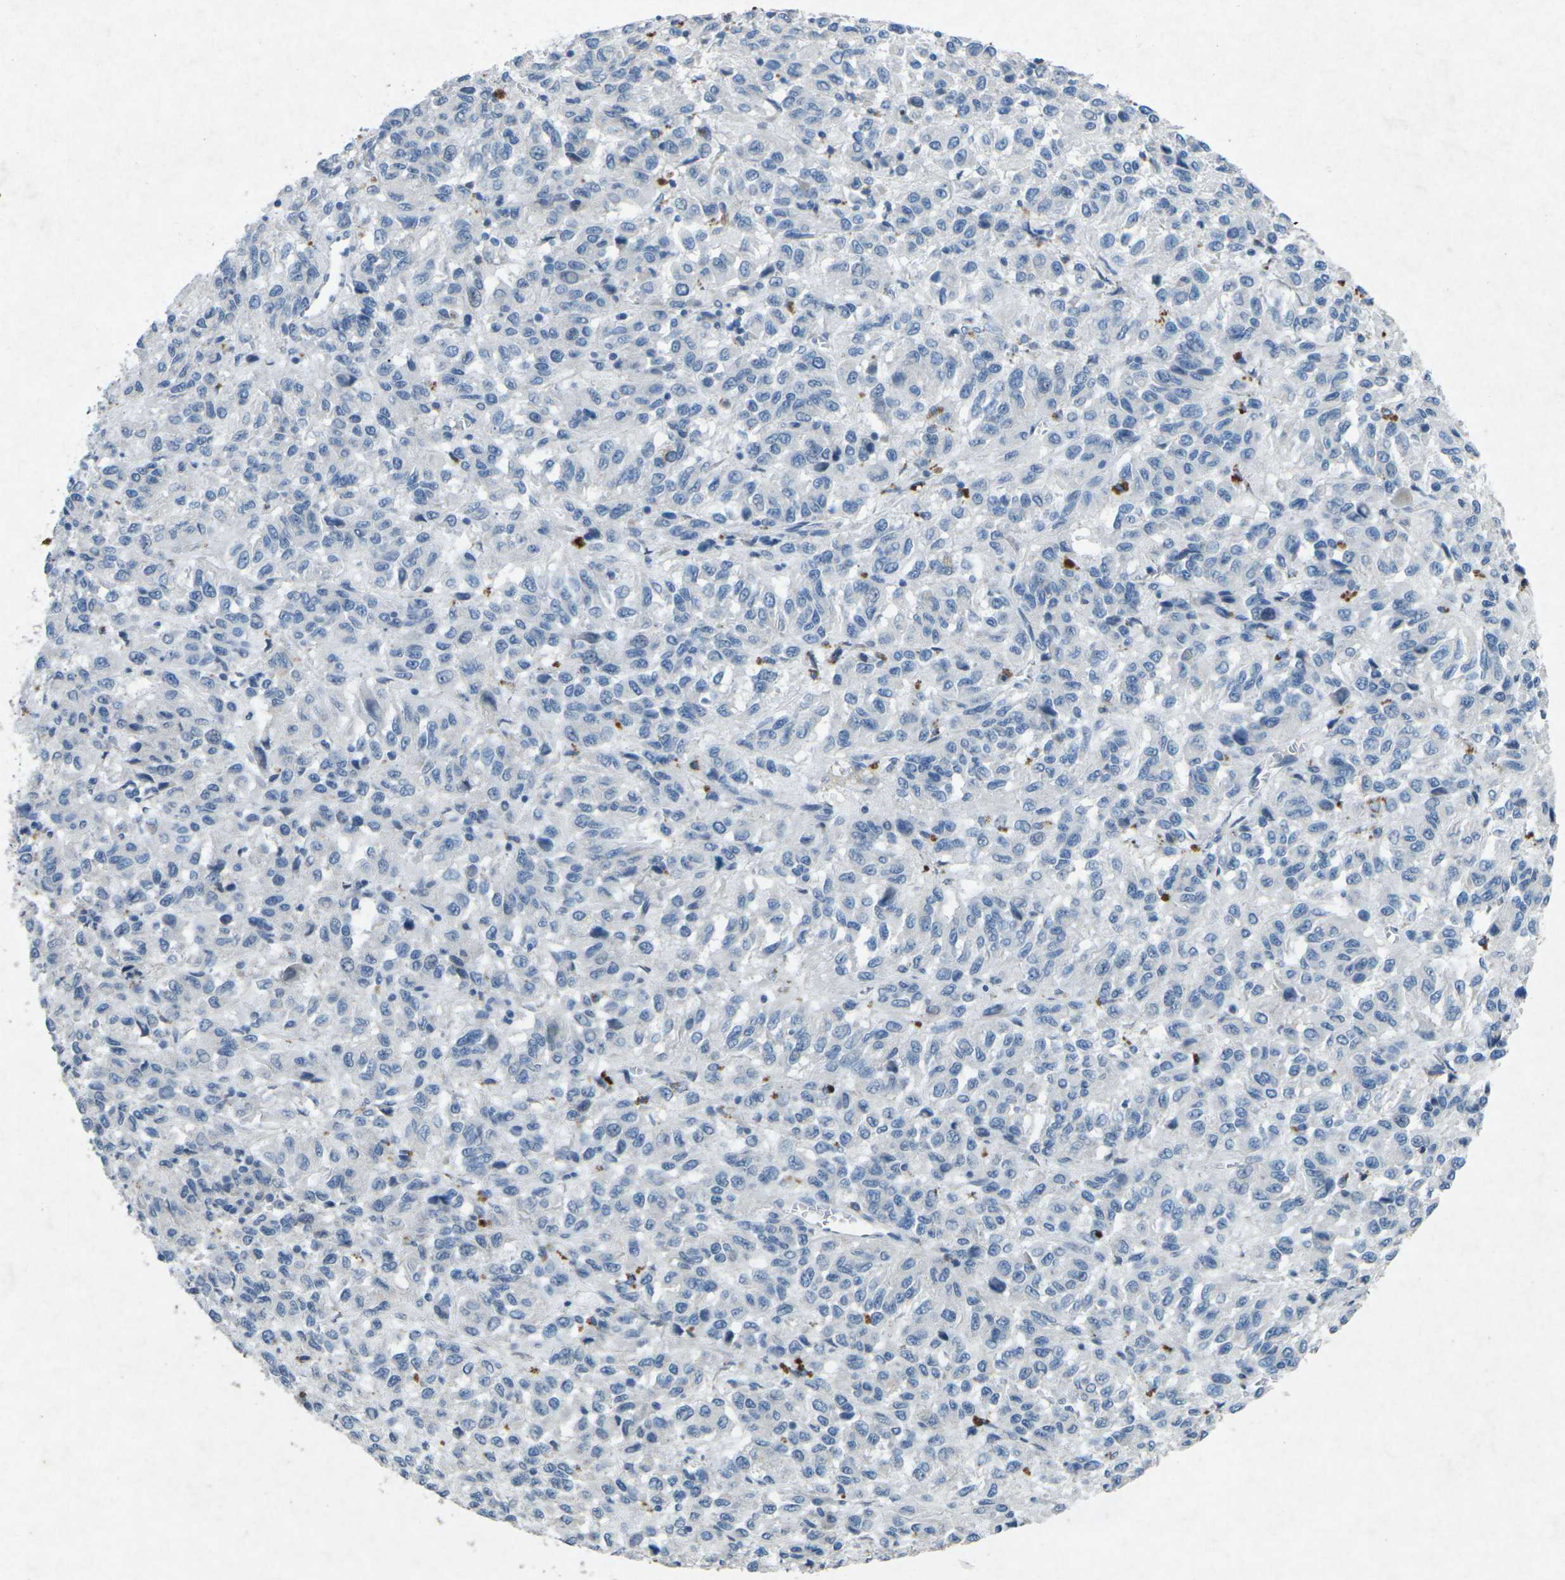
{"staining": {"intensity": "negative", "quantity": "none", "location": "none"}, "tissue": "melanoma", "cell_type": "Tumor cells", "image_type": "cancer", "snomed": [{"axis": "morphology", "description": "Malignant melanoma, Metastatic site"}, {"axis": "topography", "description": "Lung"}], "caption": "This photomicrograph is of melanoma stained with immunohistochemistry to label a protein in brown with the nuclei are counter-stained blue. There is no positivity in tumor cells.", "gene": "A1BG", "patient": {"sex": "male", "age": 64}}